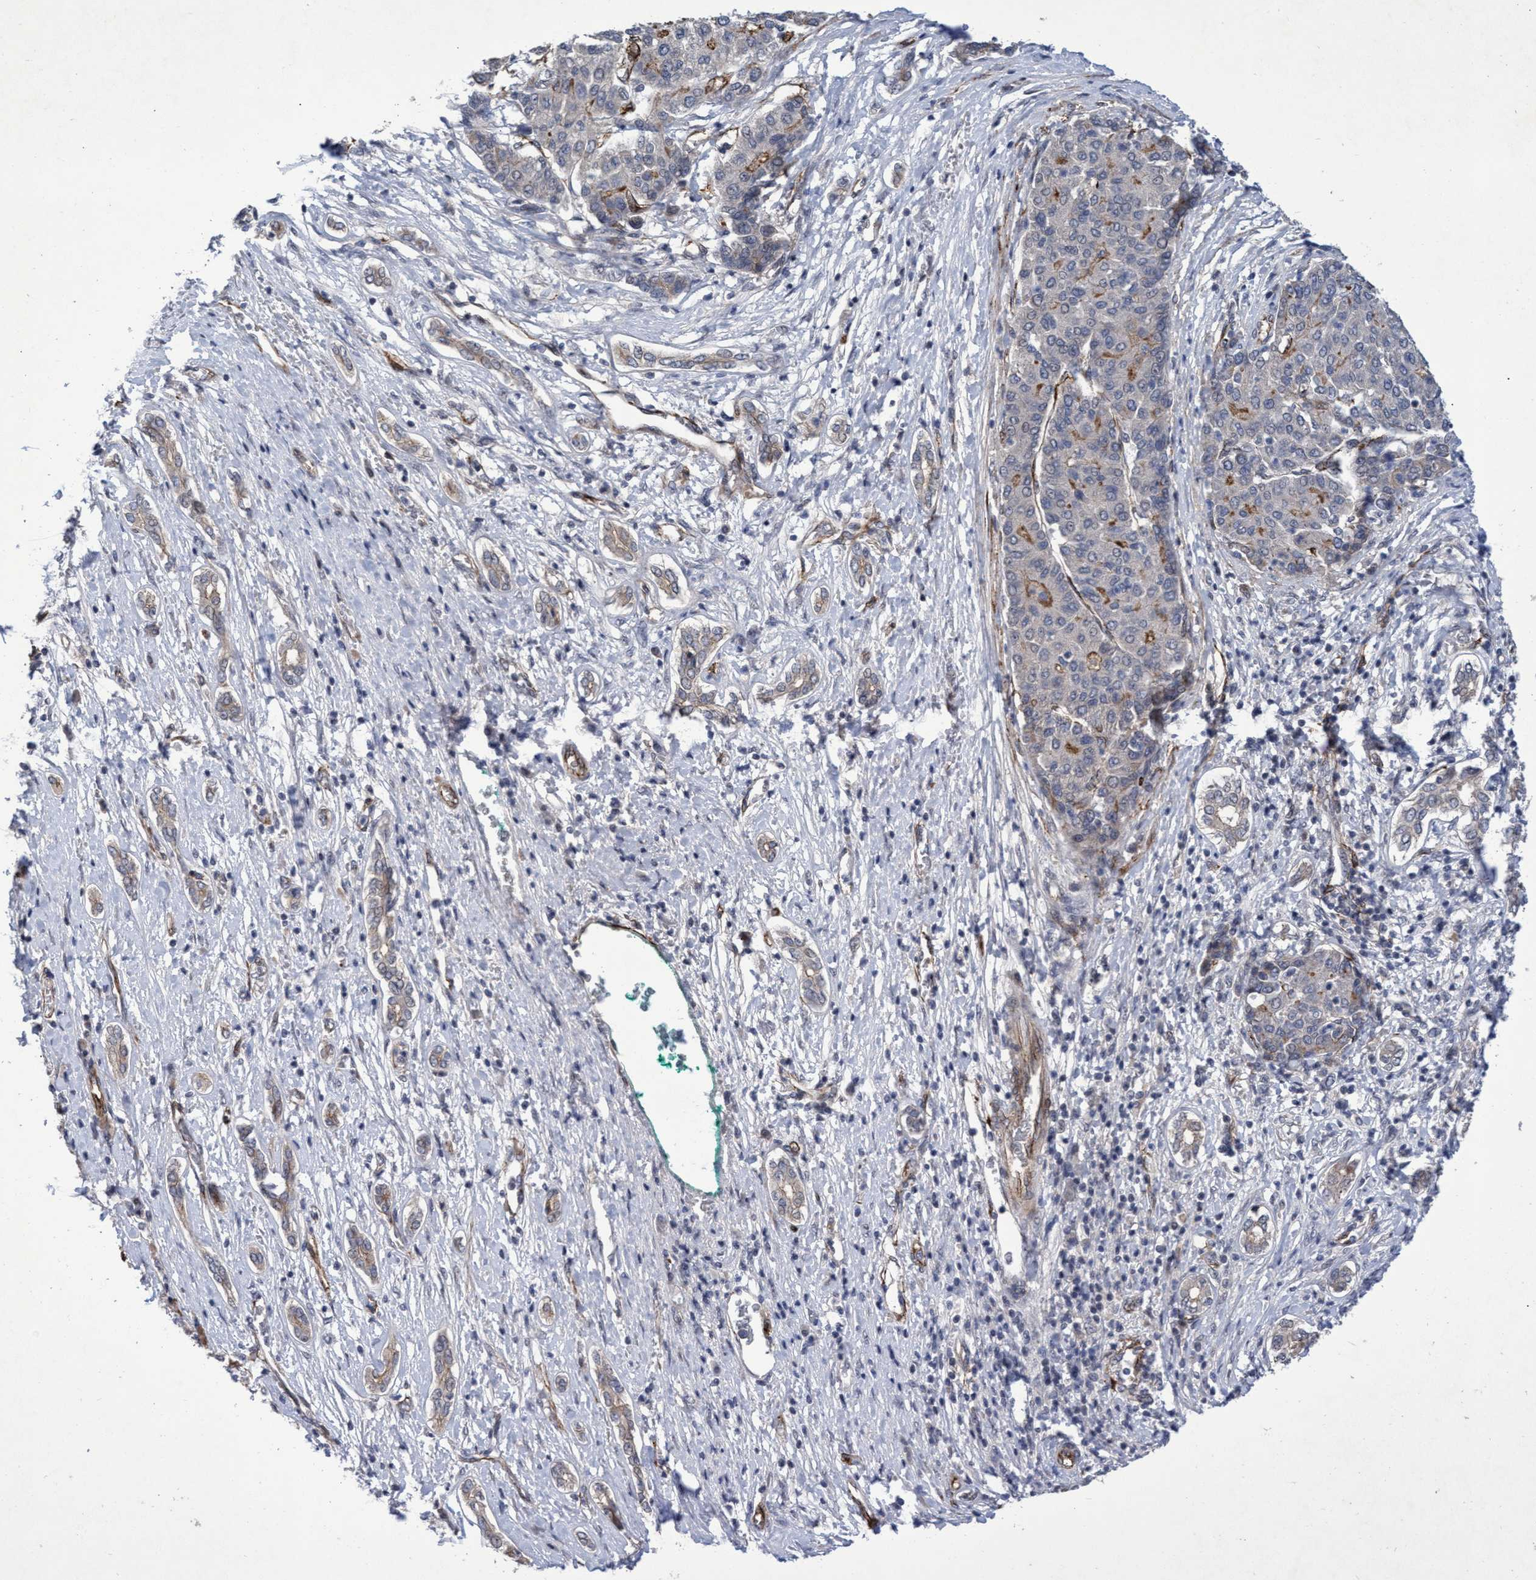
{"staining": {"intensity": "negative", "quantity": "none", "location": "none"}, "tissue": "liver cancer", "cell_type": "Tumor cells", "image_type": "cancer", "snomed": [{"axis": "morphology", "description": "Carcinoma, Hepatocellular, NOS"}, {"axis": "topography", "description": "Liver"}], "caption": "High power microscopy image of an immunohistochemistry (IHC) image of hepatocellular carcinoma (liver), revealing no significant positivity in tumor cells.", "gene": "ZNF750", "patient": {"sex": "male", "age": 65}}